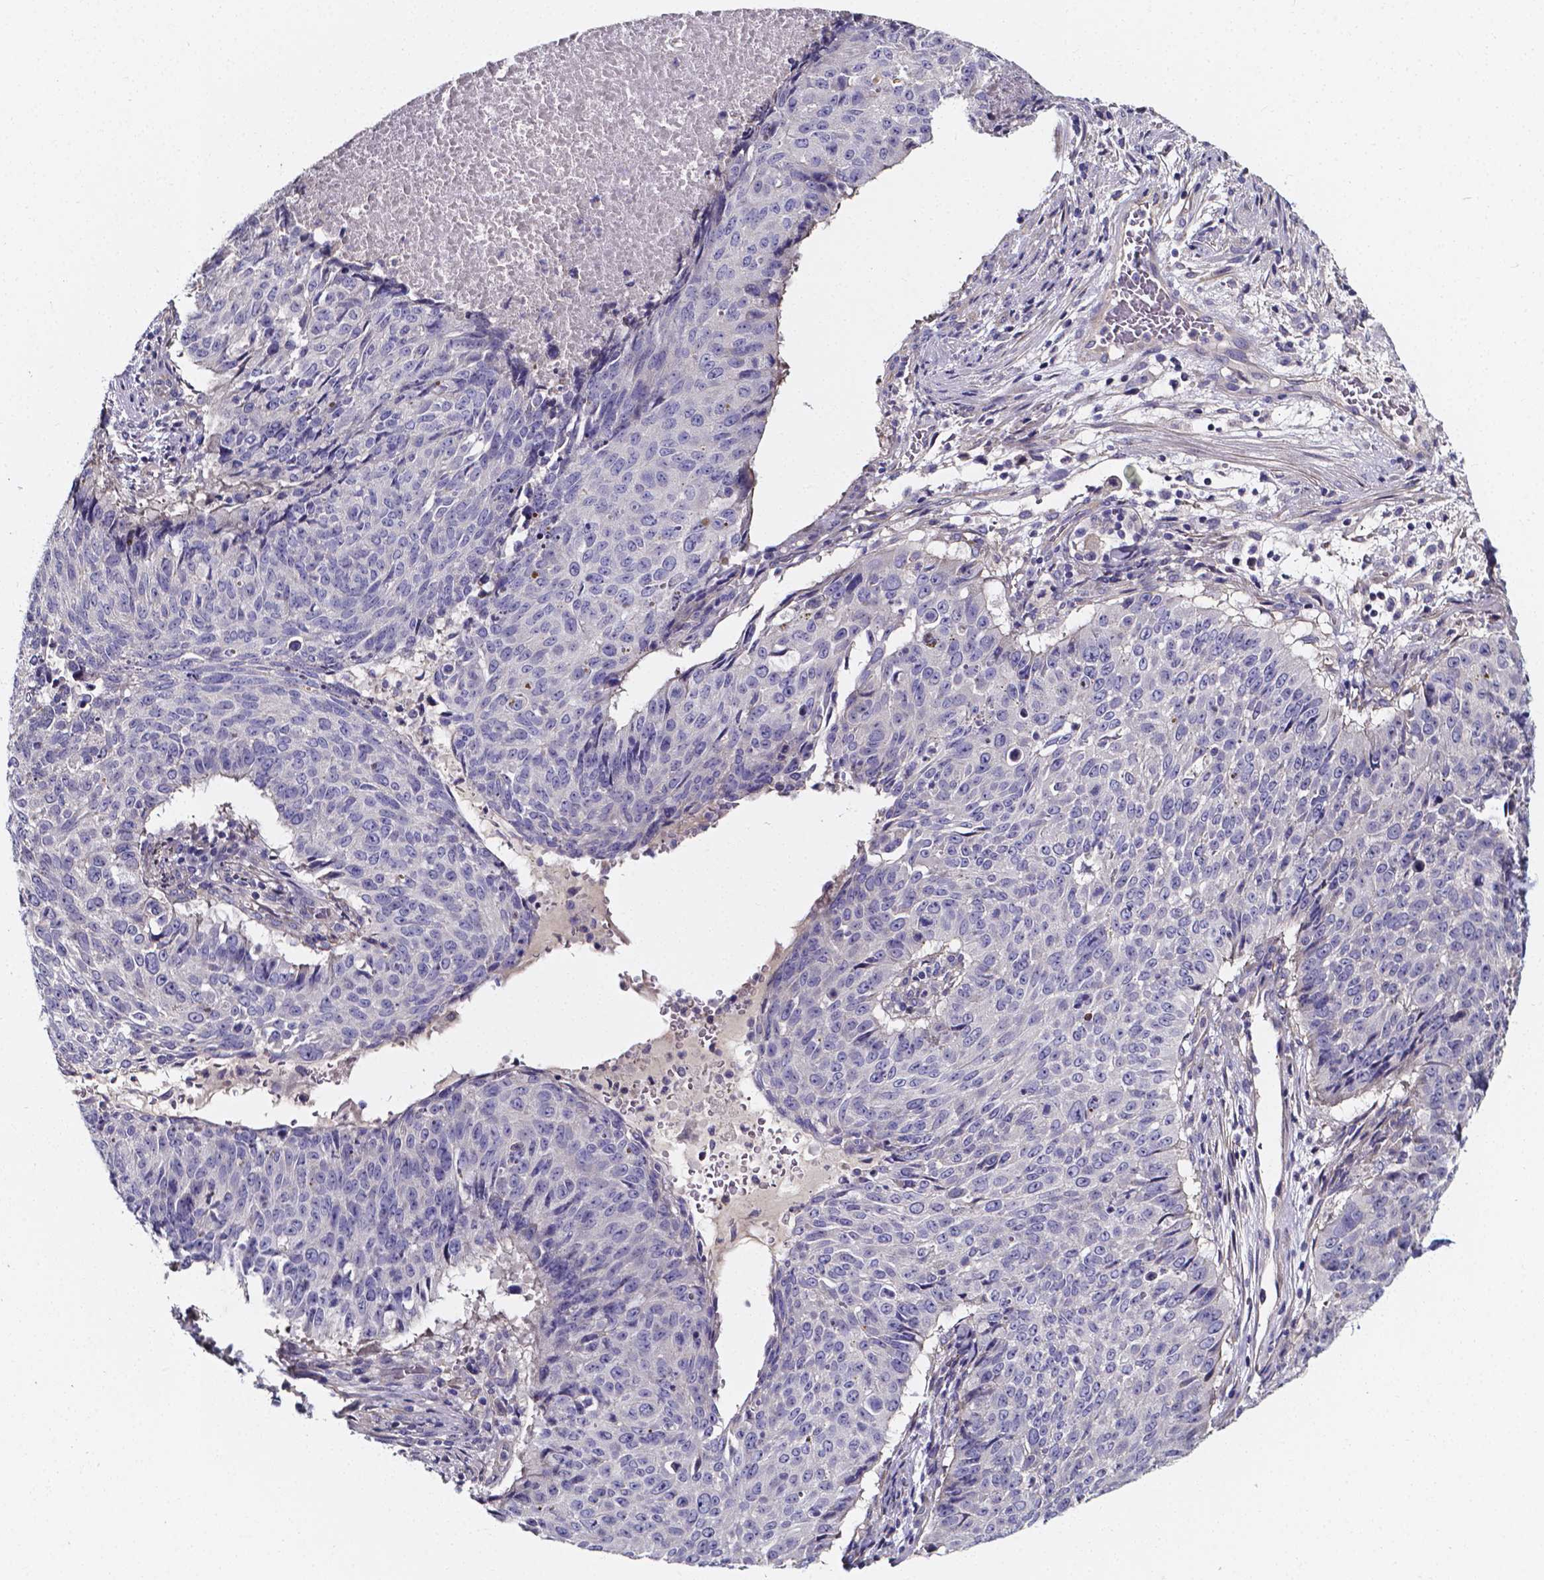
{"staining": {"intensity": "negative", "quantity": "none", "location": "none"}, "tissue": "lung cancer", "cell_type": "Tumor cells", "image_type": "cancer", "snomed": [{"axis": "morphology", "description": "Normal tissue, NOS"}, {"axis": "morphology", "description": "Squamous cell carcinoma, NOS"}, {"axis": "topography", "description": "Bronchus"}, {"axis": "topography", "description": "Lung"}], "caption": "Immunohistochemical staining of human squamous cell carcinoma (lung) displays no significant expression in tumor cells.", "gene": "CACNG8", "patient": {"sex": "male", "age": 64}}